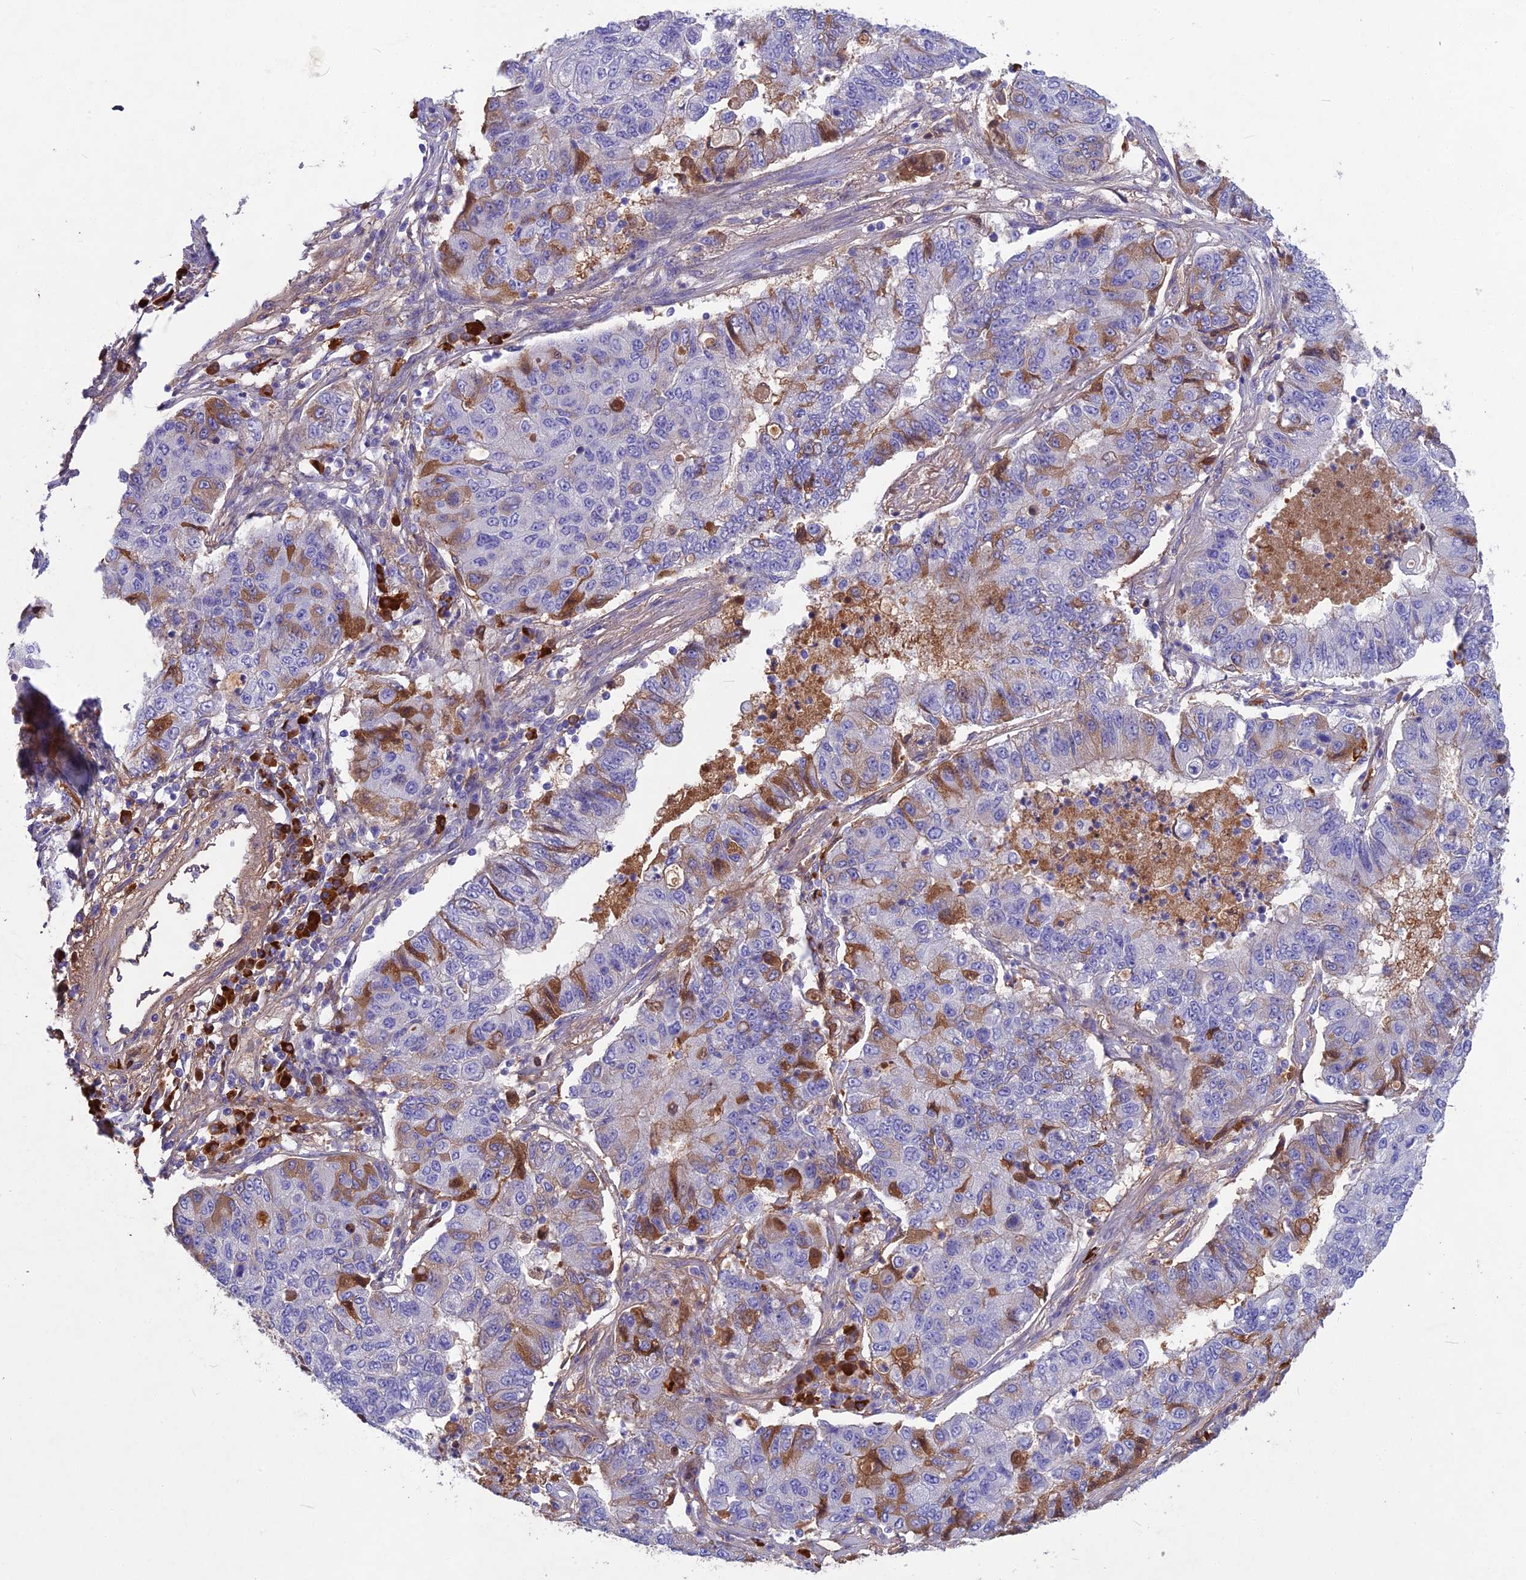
{"staining": {"intensity": "moderate", "quantity": "<25%", "location": "cytoplasmic/membranous"}, "tissue": "lung cancer", "cell_type": "Tumor cells", "image_type": "cancer", "snomed": [{"axis": "morphology", "description": "Squamous cell carcinoma, NOS"}, {"axis": "topography", "description": "Lung"}], "caption": "This is a micrograph of immunohistochemistry staining of lung cancer, which shows moderate staining in the cytoplasmic/membranous of tumor cells.", "gene": "SNAP91", "patient": {"sex": "male", "age": 74}}